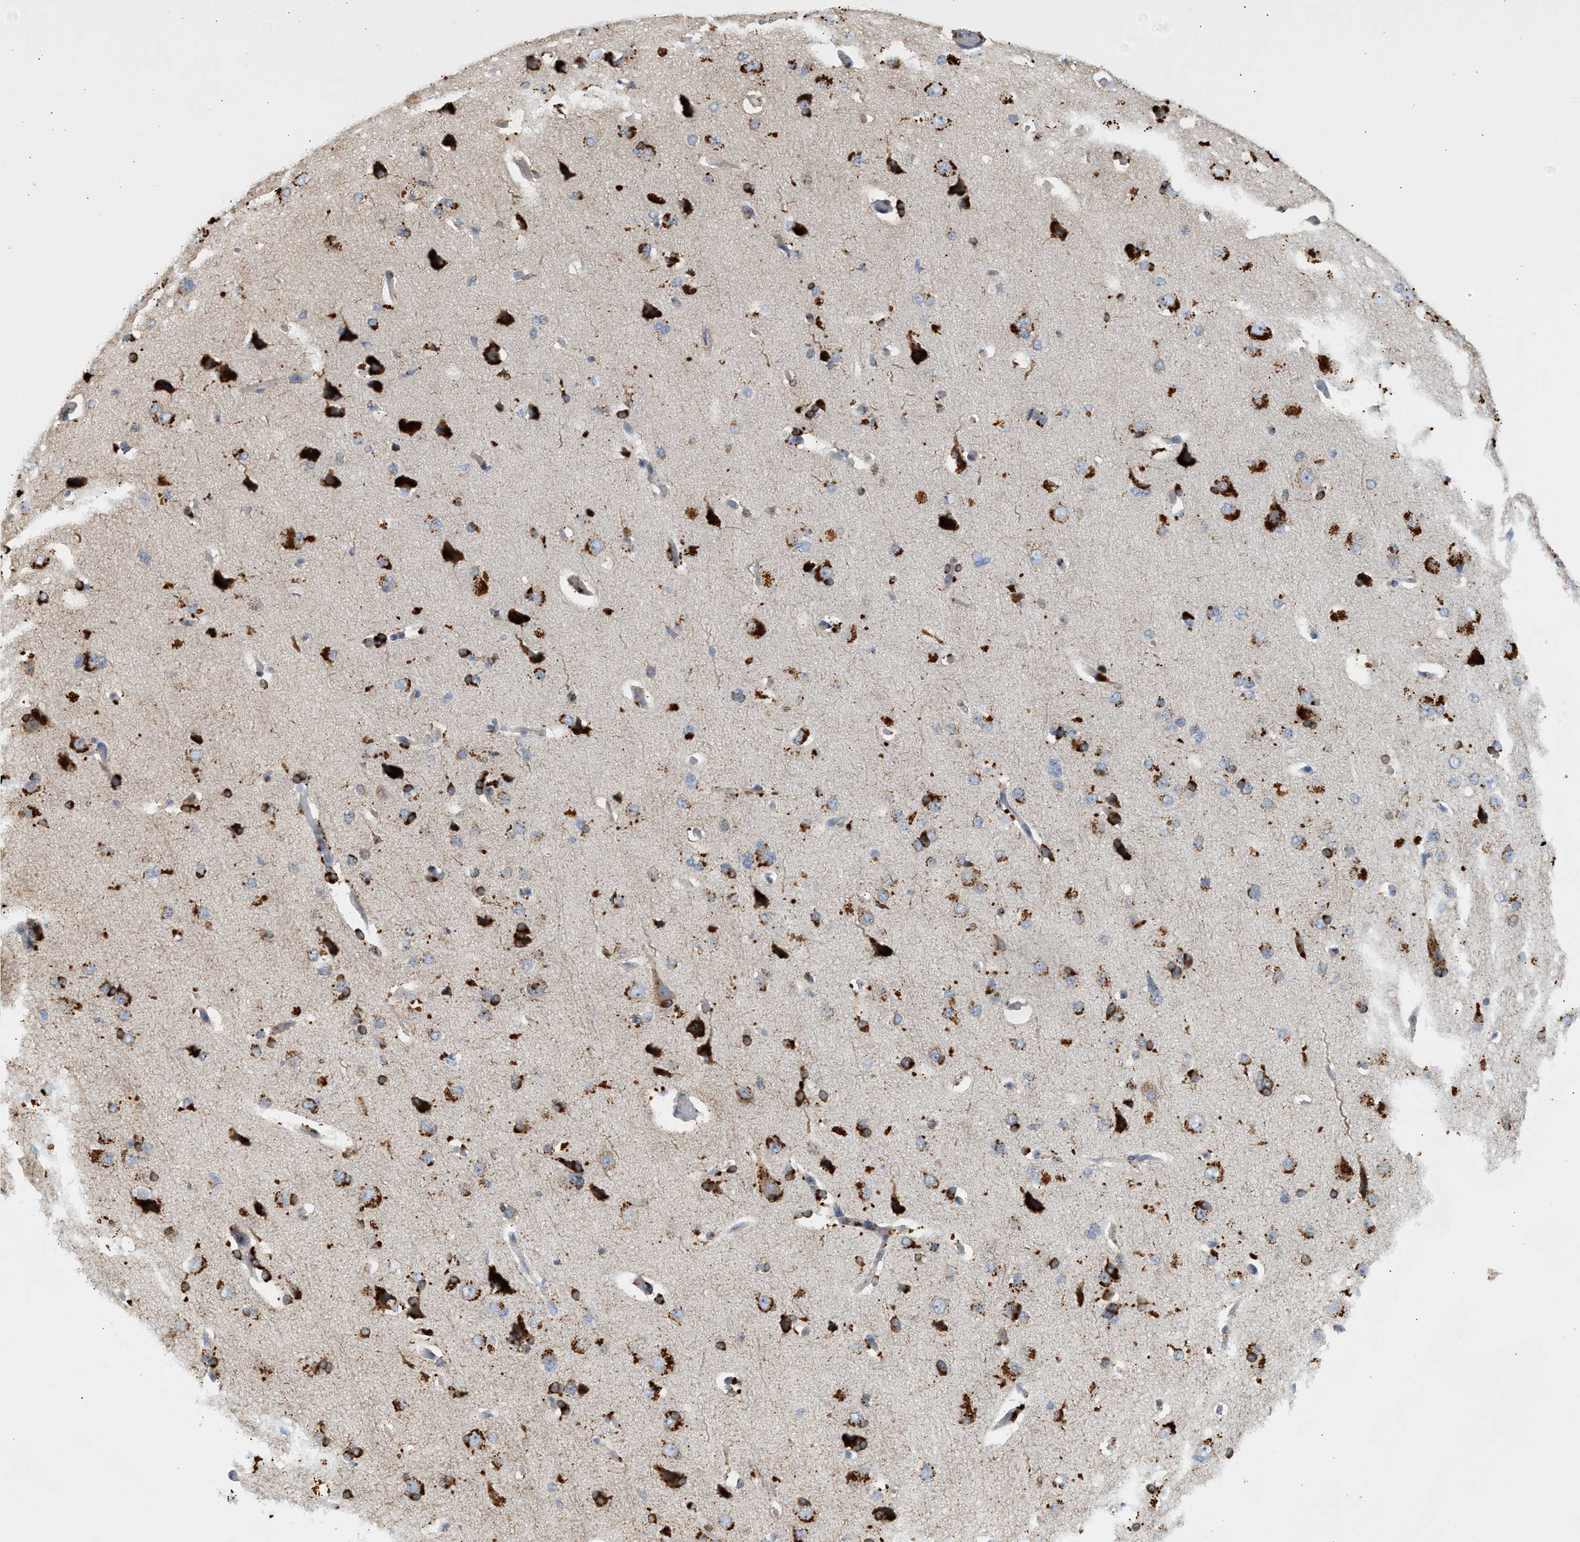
{"staining": {"intensity": "weak", "quantity": ">75%", "location": "cytoplasmic/membranous"}, "tissue": "cerebral cortex", "cell_type": "Endothelial cells", "image_type": "normal", "snomed": [{"axis": "morphology", "description": "Normal tissue, NOS"}, {"axis": "topography", "description": "Cerebral cortex"}], "caption": "This photomicrograph reveals unremarkable cerebral cortex stained with immunohistochemistry (IHC) to label a protein in brown. The cytoplasmic/membranous of endothelial cells show weak positivity for the protein. Nuclei are counter-stained blue.", "gene": "ENTHD1", "patient": {"sex": "male", "age": 62}}